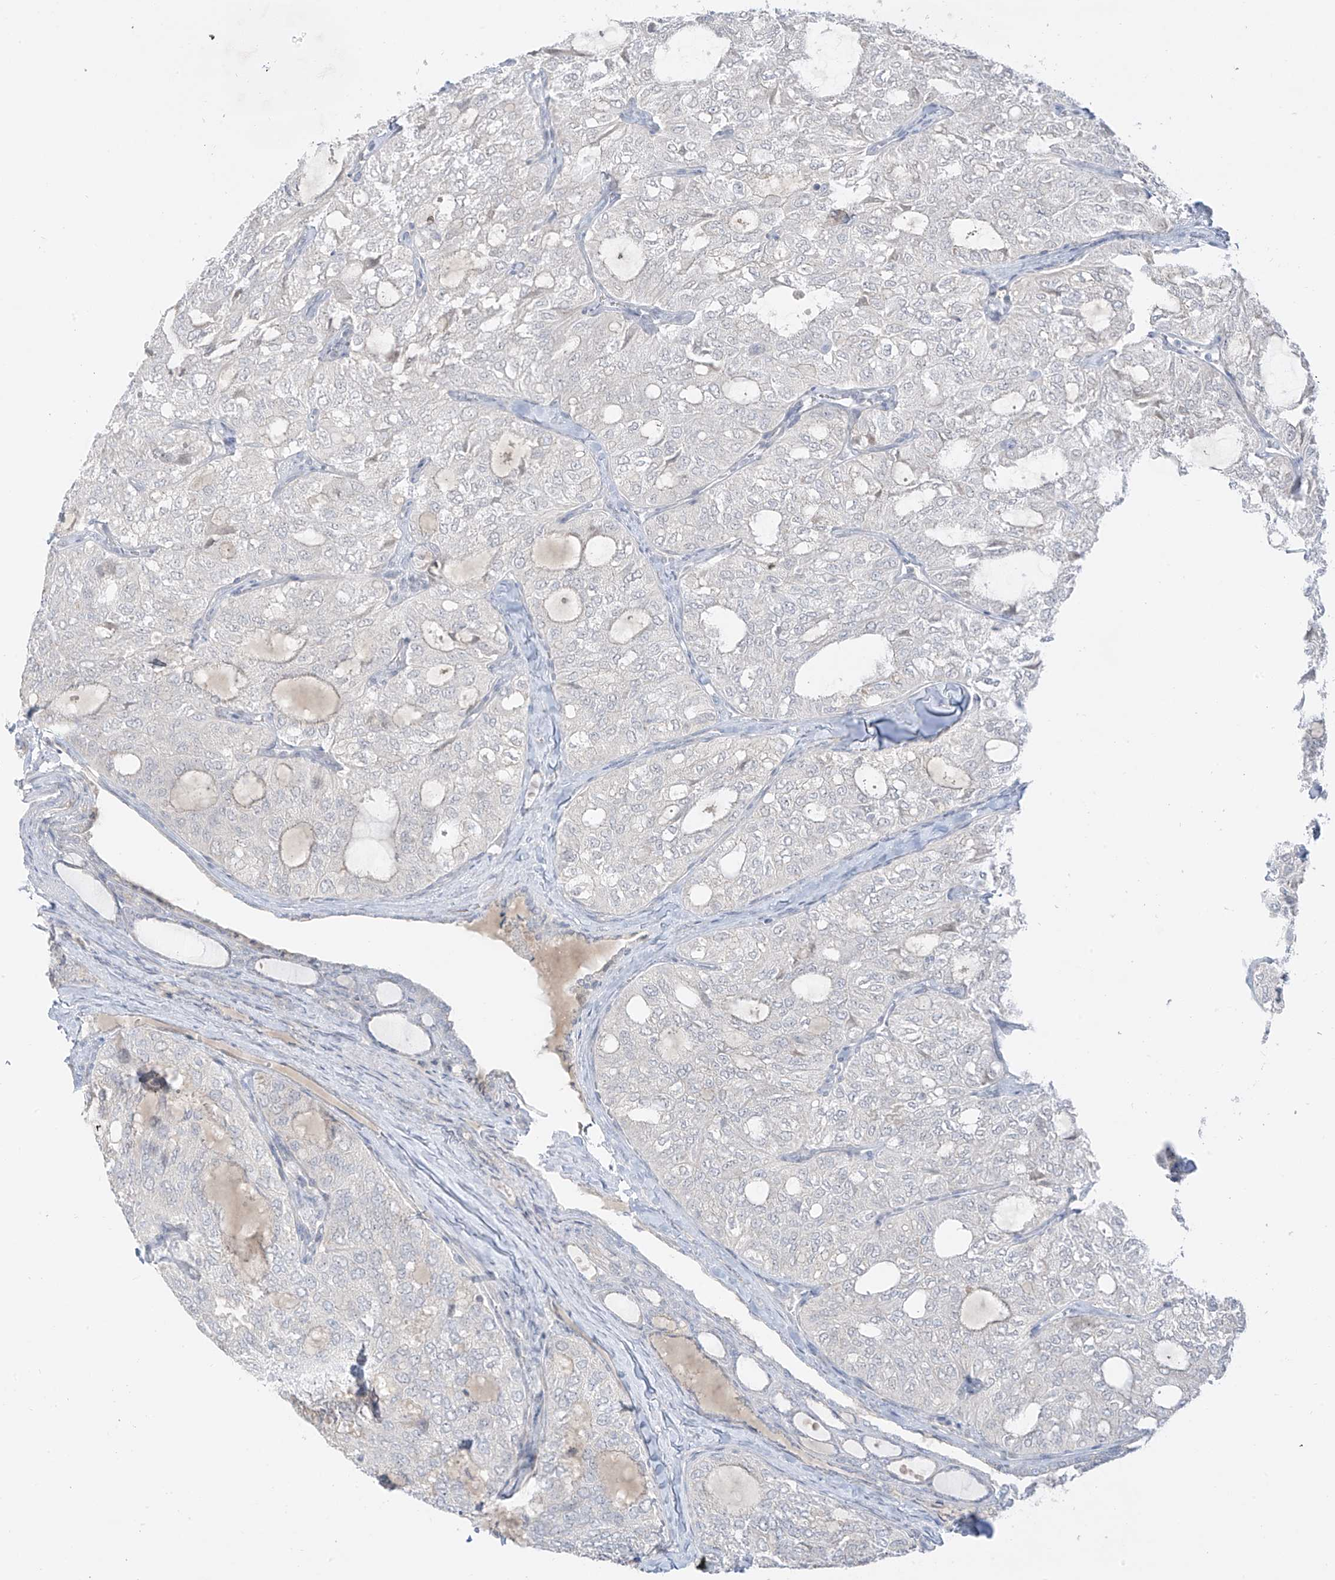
{"staining": {"intensity": "negative", "quantity": "none", "location": "none"}, "tissue": "thyroid cancer", "cell_type": "Tumor cells", "image_type": "cancer", "snomed": [{"axis": "morphology", "description": "Follicular adenoma carcinoma, NOS"}, {"axis": "topography", "description": "Thyroid gland"}], "caption": "This is an immunohistochemistry (IHC) micrograph of human thyroid cancer. There is no expression in tumor cells.", "gene": "C2orf42", "patient": {"sex": "male", "age": 75}}